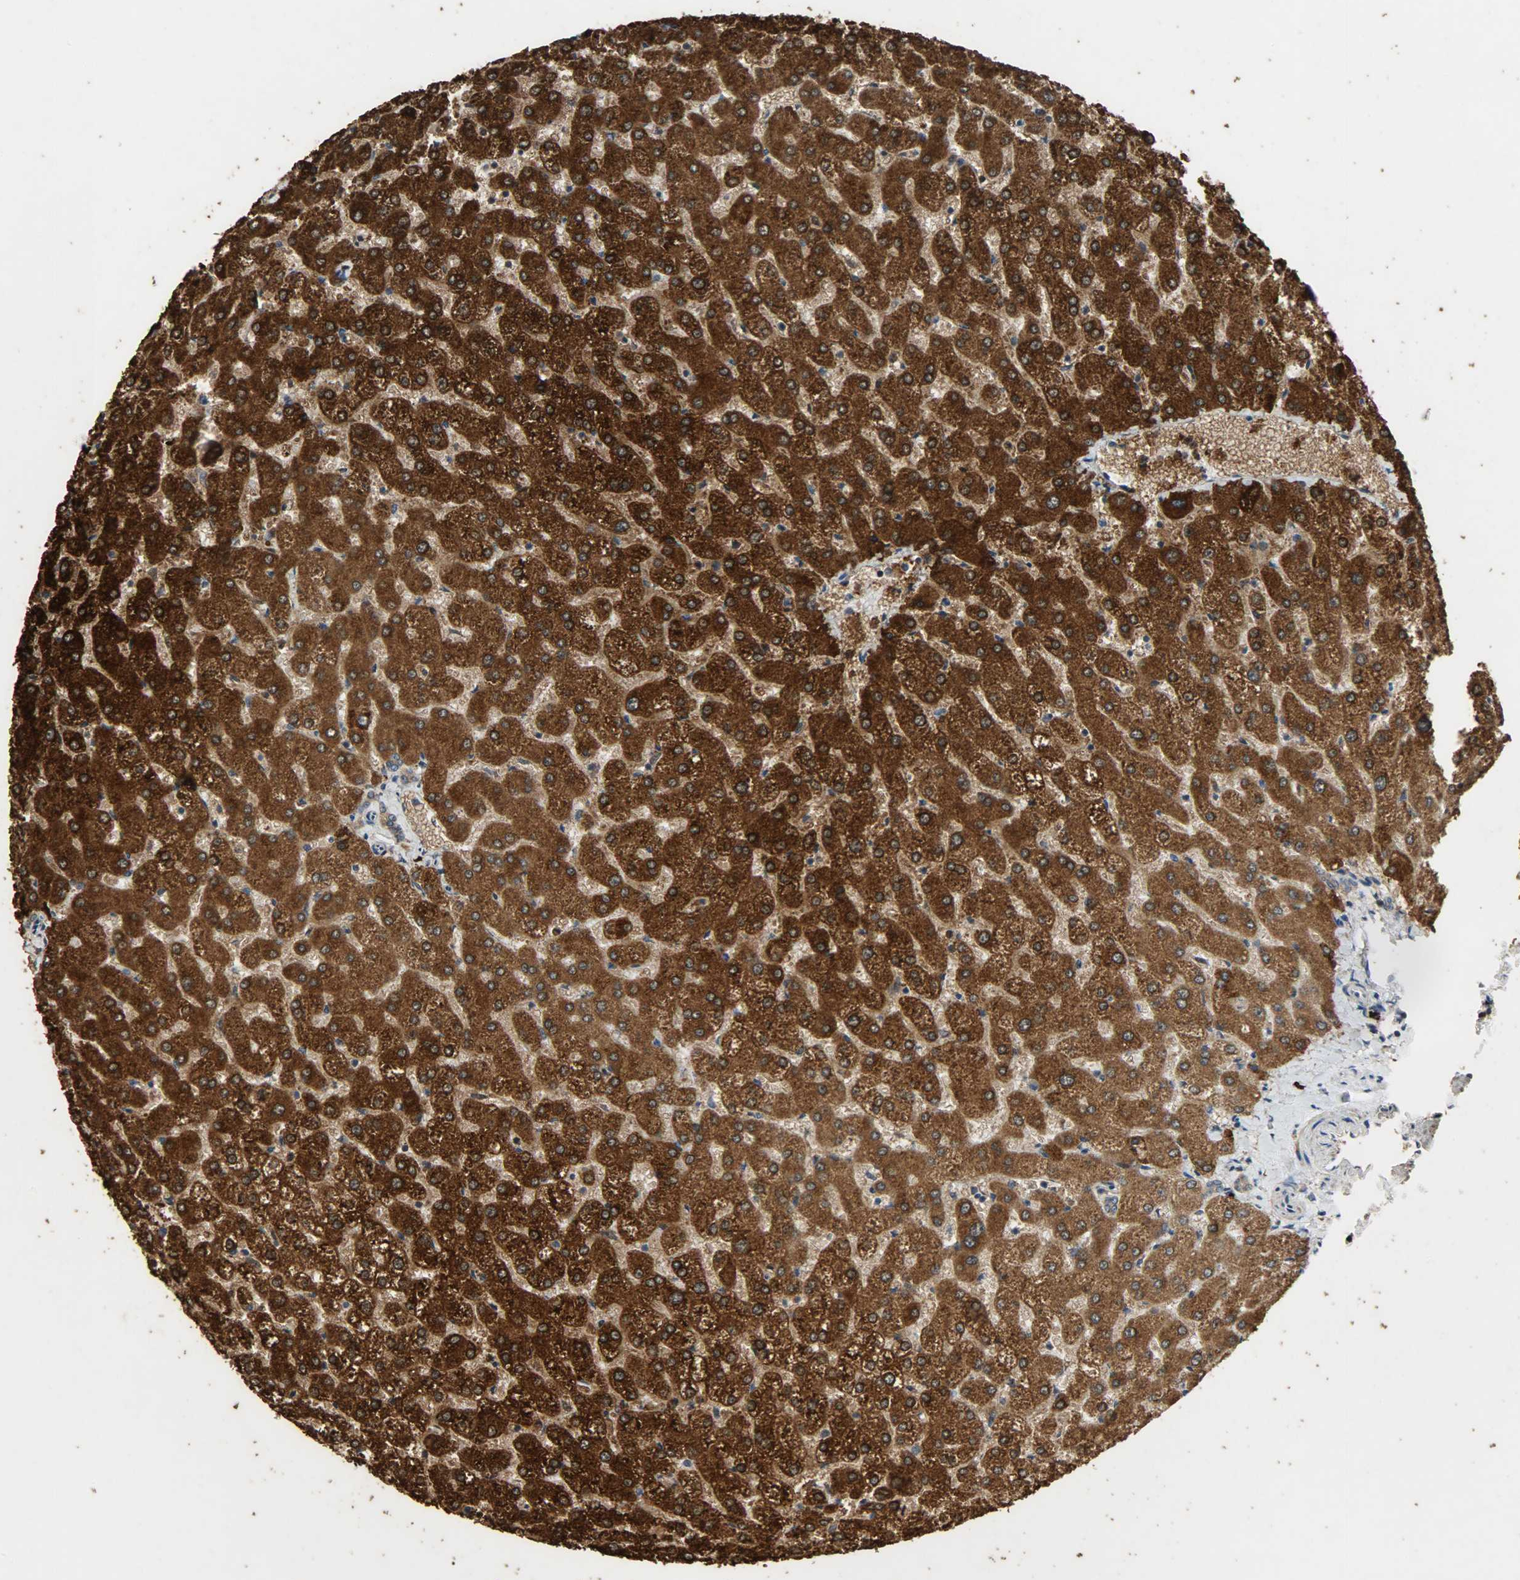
{"staining": {"intensity": "moderate", "quantity": ">75%", "location": "cytoplasmic/membranous"}, "tissue": "liver", "cell_type": "Cholangiocytes", "image_type": "normal", "snomed": [{"axis": "morphology", "description": "Normal tissue, NOS"}, {"axis": "topography", "description": "Liver"}], "caption": "DAB (3,3'-diaminobenzidine) immunohistochemical staining of unremarkable liver shows moderate cytoplasmic/membranous protein positivity in approximately >75% of cholangiocytes.", "gene": "CDKN2C", "patient": {"sex": "female", "age": 32}}